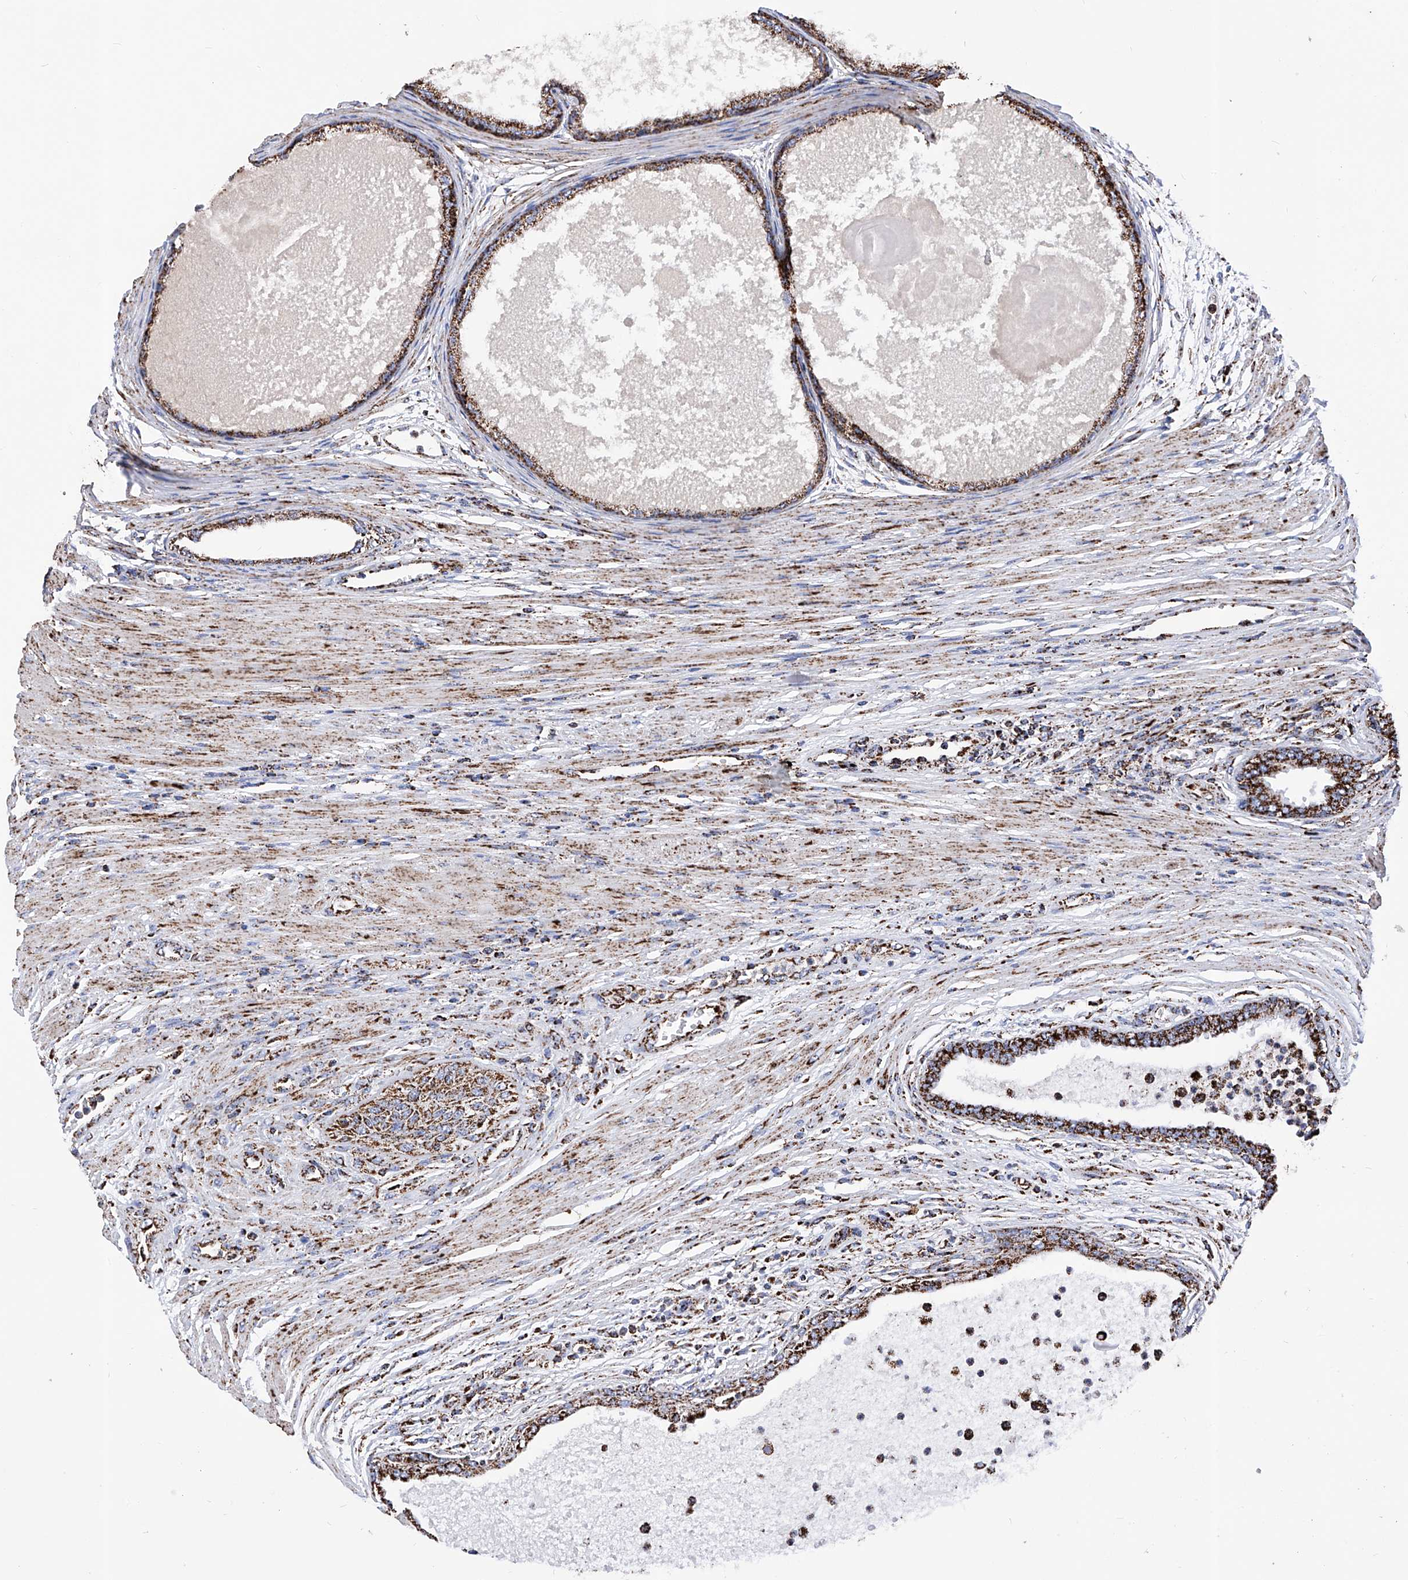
{"staining": {"intensity": "strong", "quantity": ">75%", "location": "cytoplasmic/membranous"}, "tissue": "prostate cancer", "cell_type": "Tumor cells", "image_type": "cancer", "snomed": [{"axis": "morphology", "description": "Normal tissue, NOS"}, {"axis": "morphology", "description": "Adenocarcinoma, Low grade"}, {"axis": "topography", "description": "Prostate"}, {"axis": "topography", "description": "Peripheral nerve tissue"}], "caption": "A photomicrograph of human prostate cancer (low-grade adenocarcinoma) stained for a protein exhibits strong cytoplasmic/membranous brown staining in tumor cells.", "gene": "ATP5PF", "patient": {"sex": "male", "age": 71}}